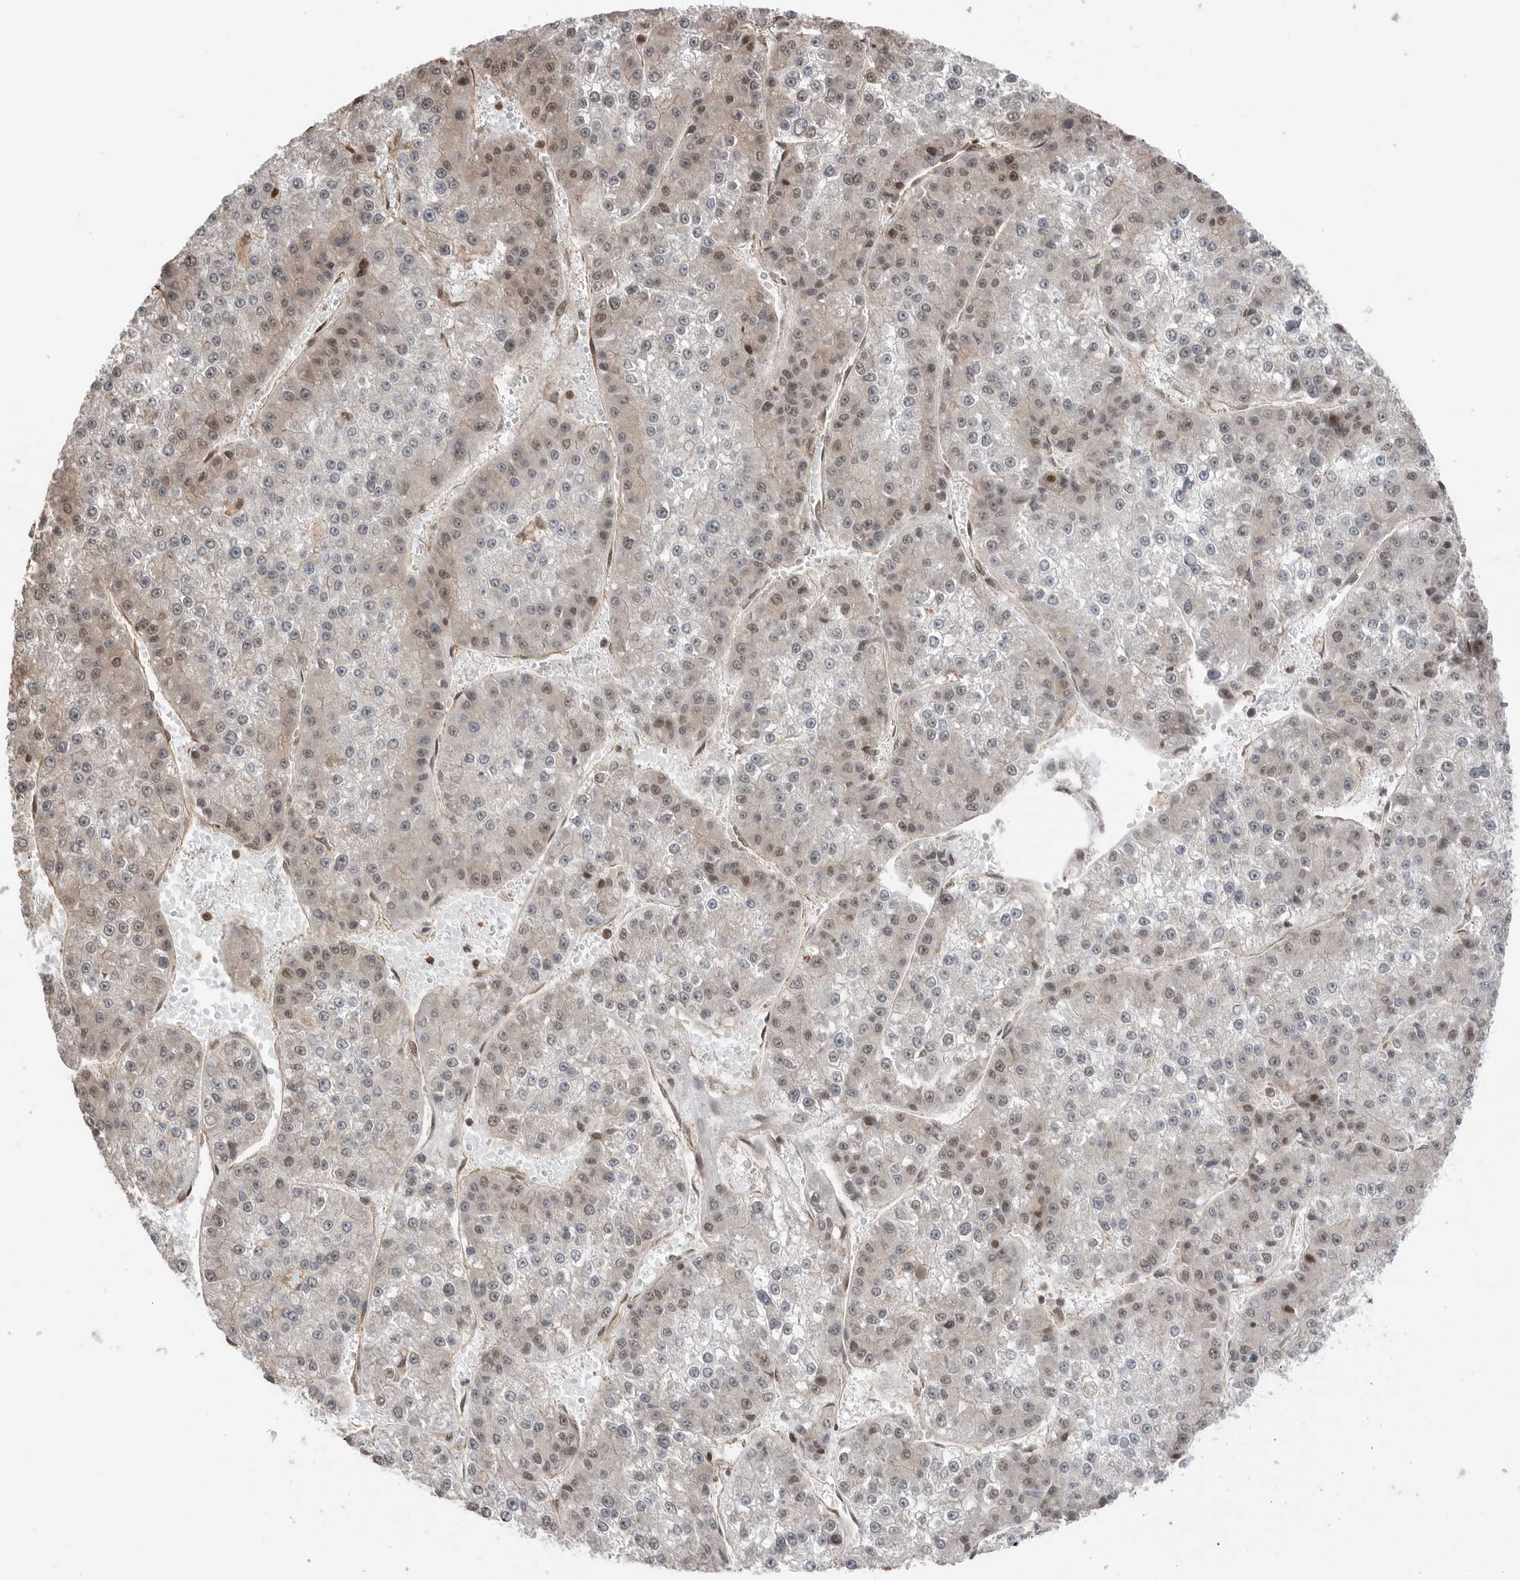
{"staining": {"intensity": "weak", "quantity": "25%-75%", "location": "nuclear"}, "tissue": "liver cancer", "cell_type": "Tumor cells", "image_type": "cancer", "snomed": [{"axis": "morphology", "description": "Carcinoma, Hepatocellular, NOS"}, {"axis": "topography", "description": "Liver"}], "caption": "Hepatocellular carcinoma (liver) stained with a brown dye displays weak nuclear positive expression in approximately 25%-75% of tumor cells.", "gene": "PEAK1", "patient": {"sex": "female", "age": 73}}